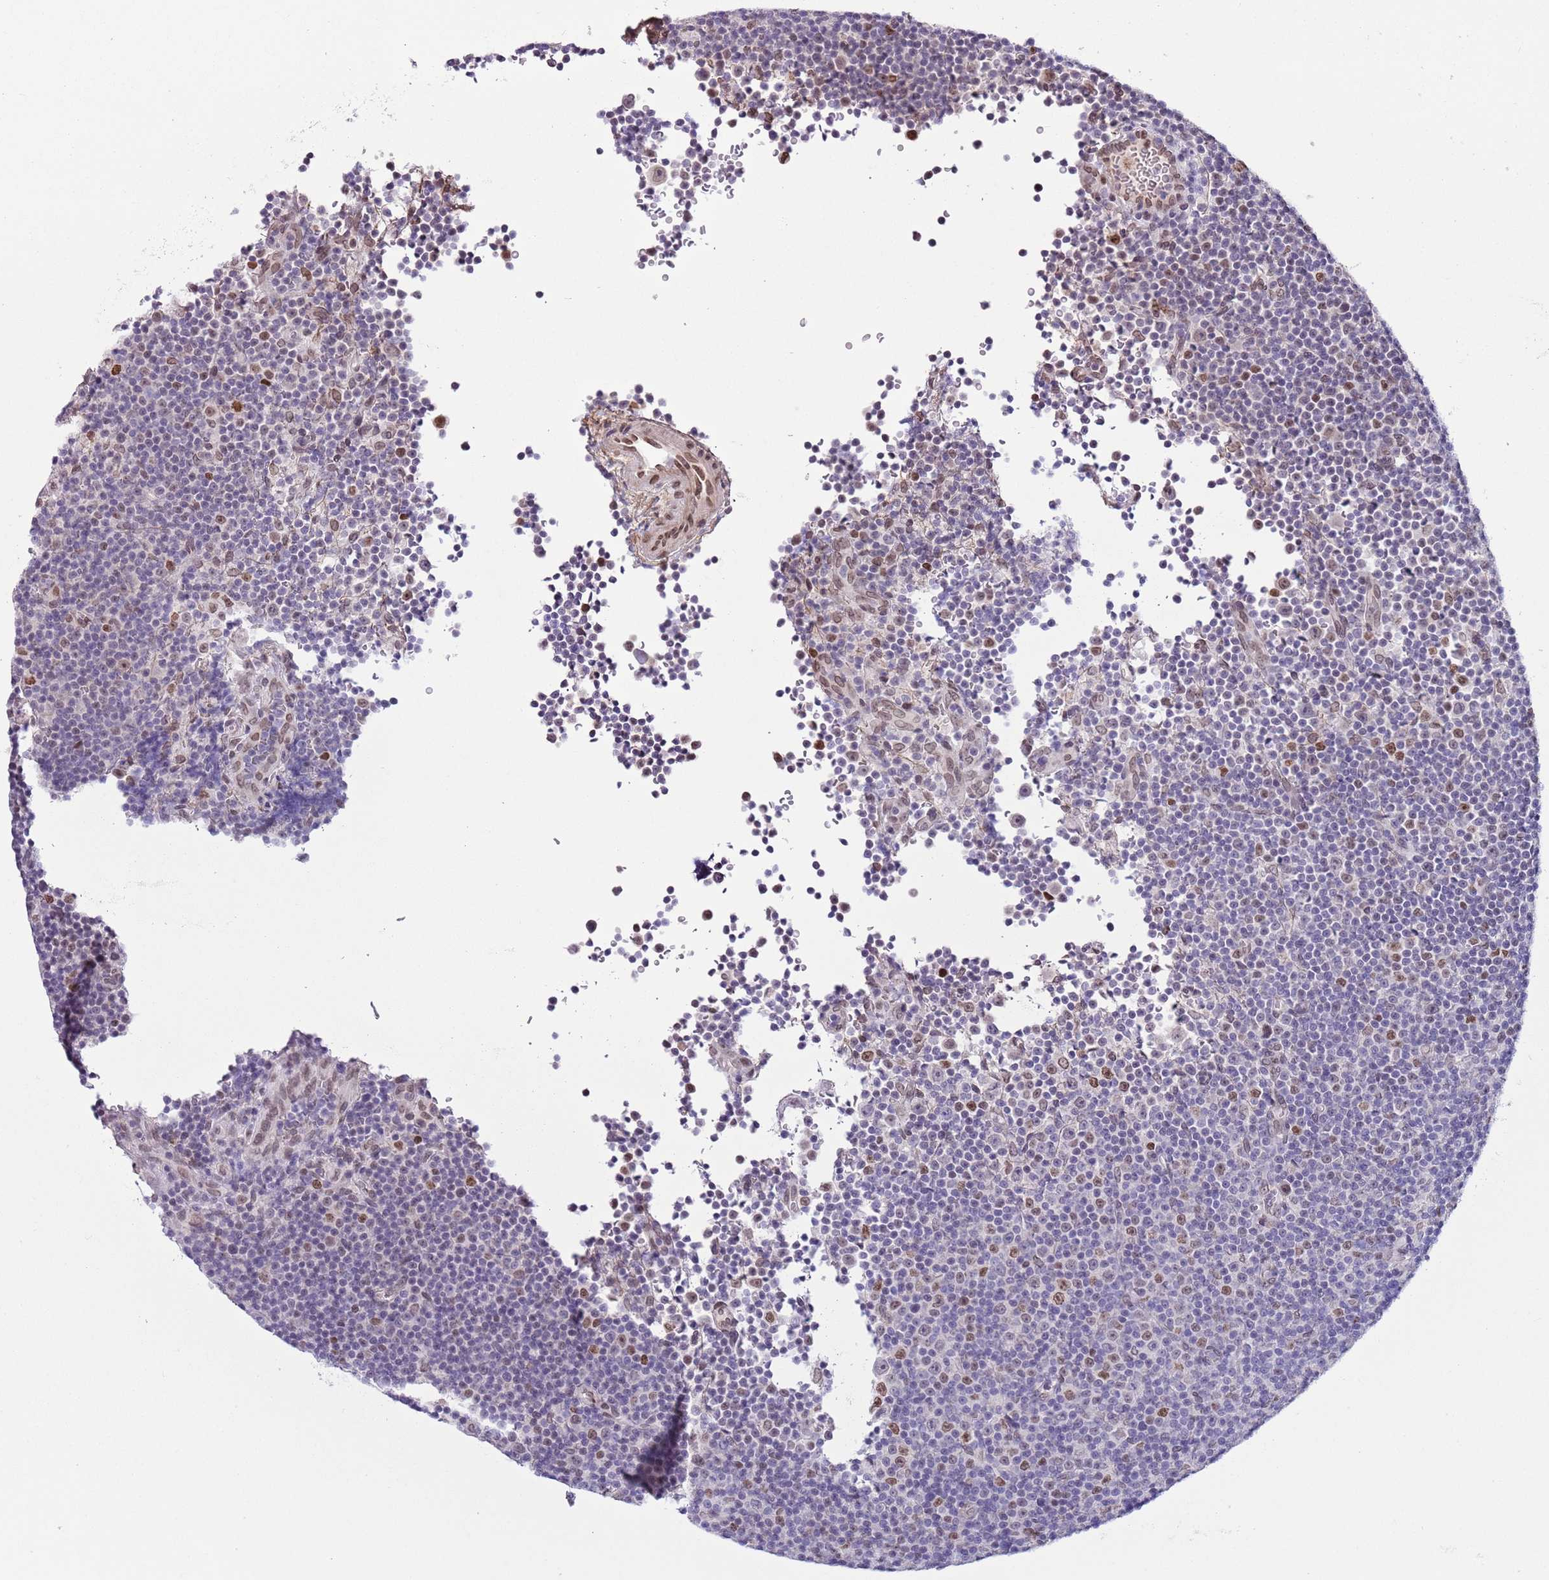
{"staining": {"intensity": "moderate", "quantity": "<25%", "location": "nuclear"}, "tissue": "lymphoma", "cell_type": "Tumor cells", "image_type": "cancer", "snomed": [{"axis": "morphology", "description": "Malignant lymphoma, non-Hodgkin's type, Low grade"}, {"axis": "topography", "description": "Lymph node"}], "caption": "Immunohistochemistry (IHC) photomicrograph of neoplastic tissue: human lymphoma stained using IHC exhibits low levels of moderate protein expression localized specifically in the nuclear of tumor cells, appearing as a nuclear brown color.", "gene": "ZGLP1", "patient": {"sex": "female", "age": 67}}